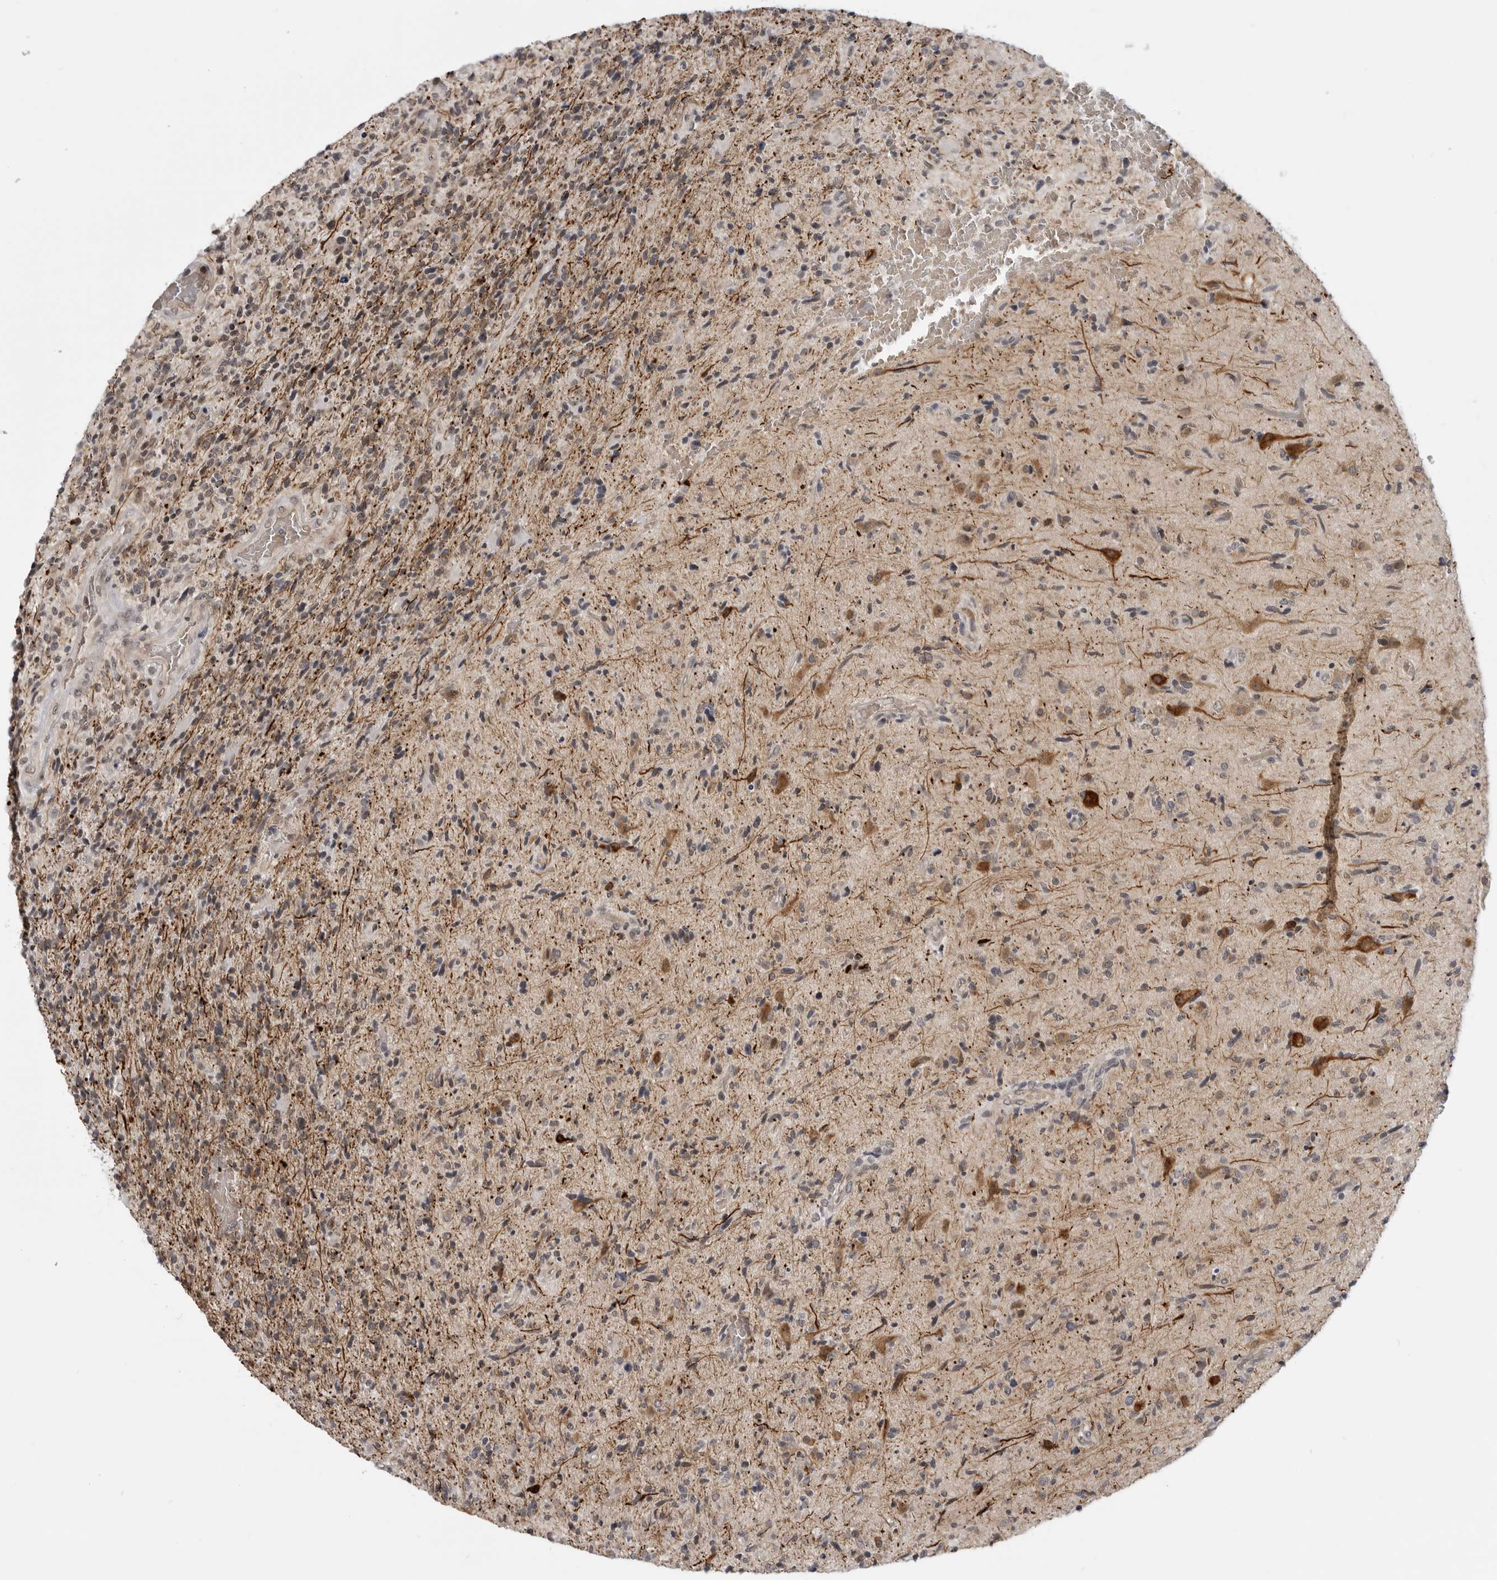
{"staining": {"intensity": "negative", "quantity": "none", "location": "none"}, "tissue": "glioma", "cell_type": "Tumor cells", "image_type": "cancer", "snomed": [{"axis": "morphology", "description": "Glioma, malignant, High grade"}, {"axis": "topography", "description": "Brain"}], "caption": "Immunohistochemical staining of human glioma exhibits no significant staining in tumor cells.", "gene": "CEP295NL", "patient": {"sex": "male", "age": 72}}